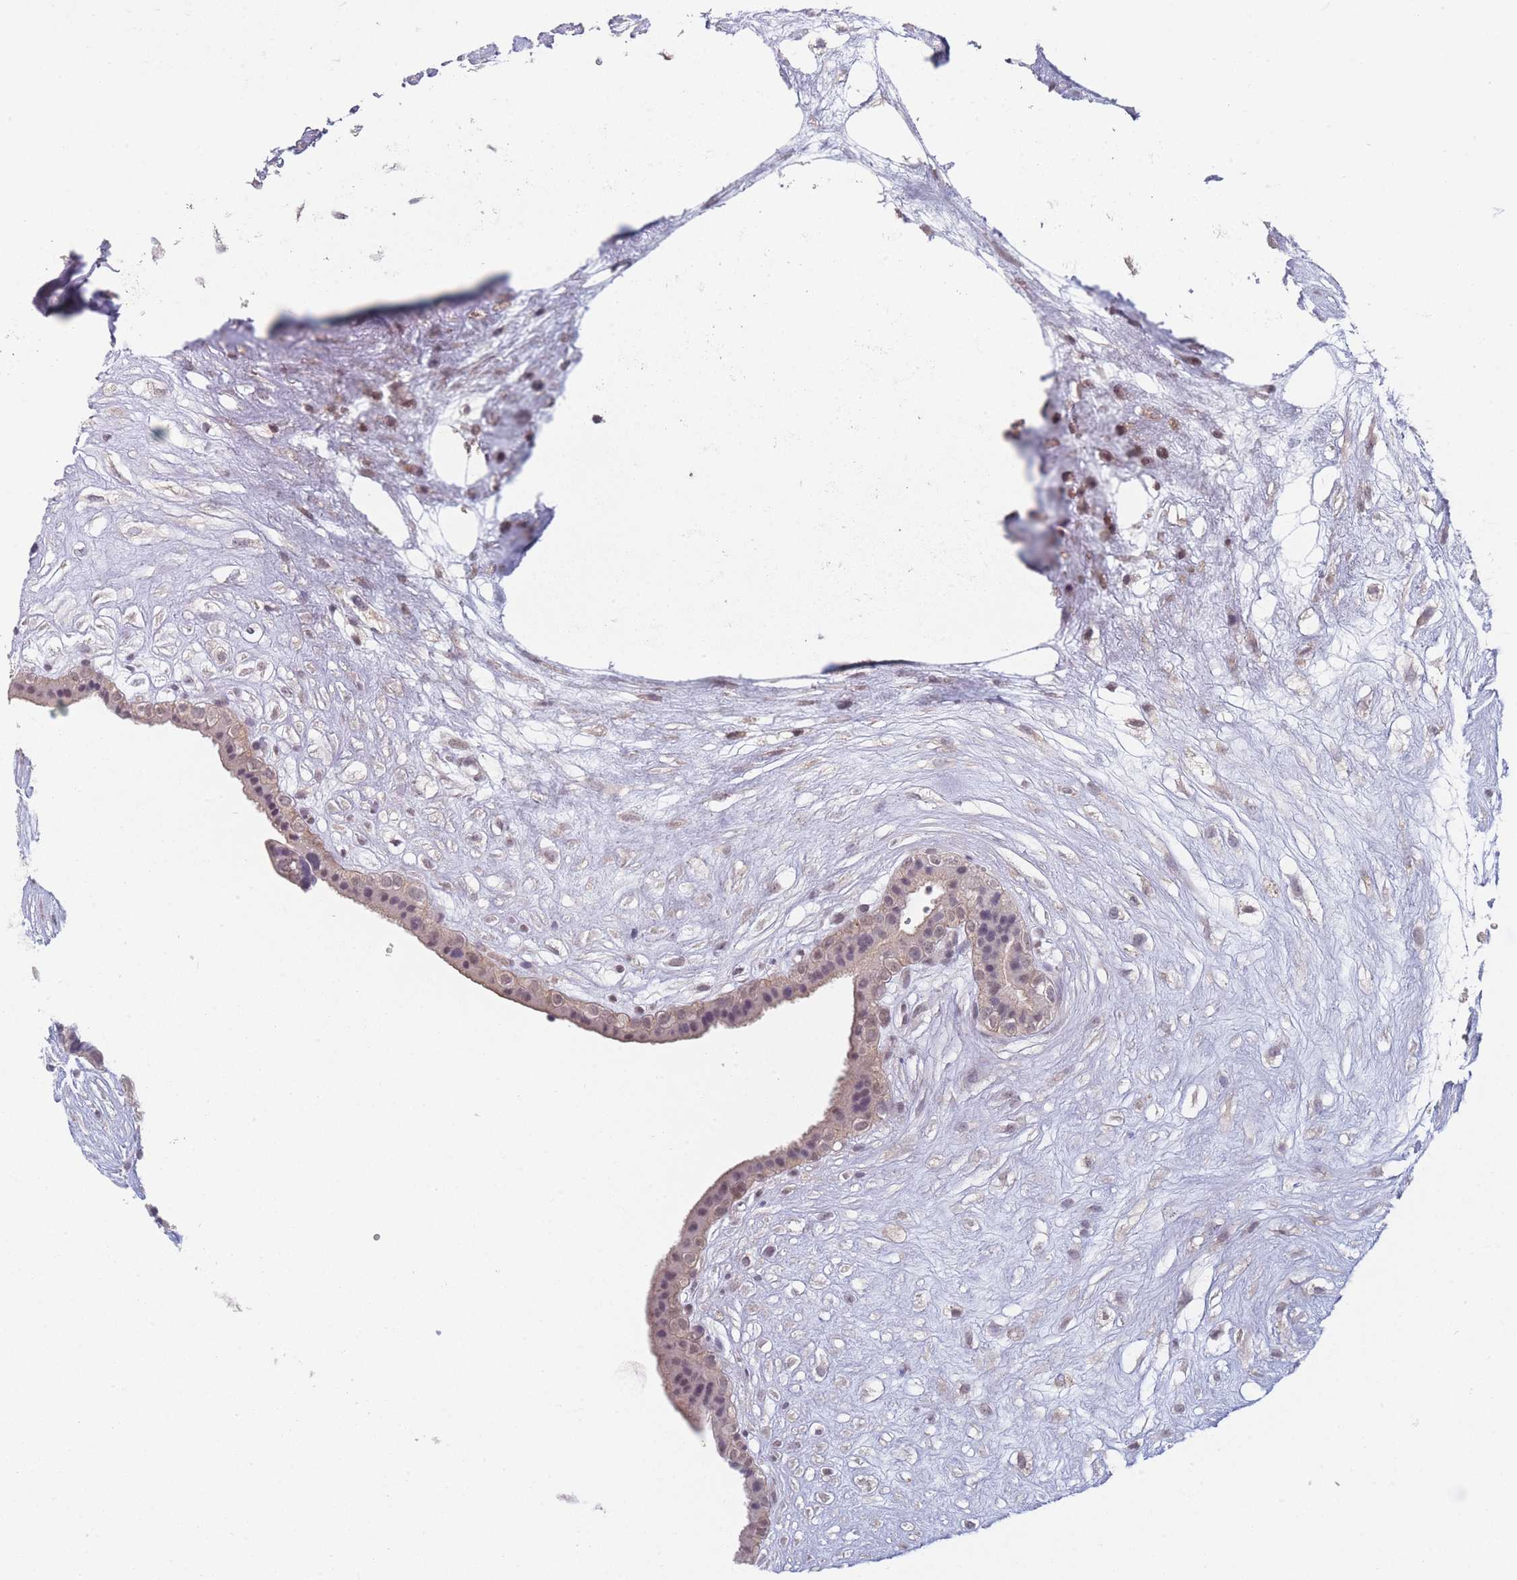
{"staining": {"intensity": "weak", "quantity": "25%-75%", "location": "cytoplasmic/membranous"}, "tissue": "placenta", "cell_type": "Trophoblastic cells", "image_type": "normal", "snomed": [{"axis": "morphology", "description": "Normal tissue, NOS"}, {"axis": "topography", "description": "Placenta"}], "caption": "Immunohistochemistry (IHC) image of benign placenta stained for a protein (brown), which demonstrates low levels of weak cytoplasmic/membranous expression in about 25%-75% of trophoblastic cells.", "gene": "ANKRD10", "patient": {"sex": "female", "age": 18}}